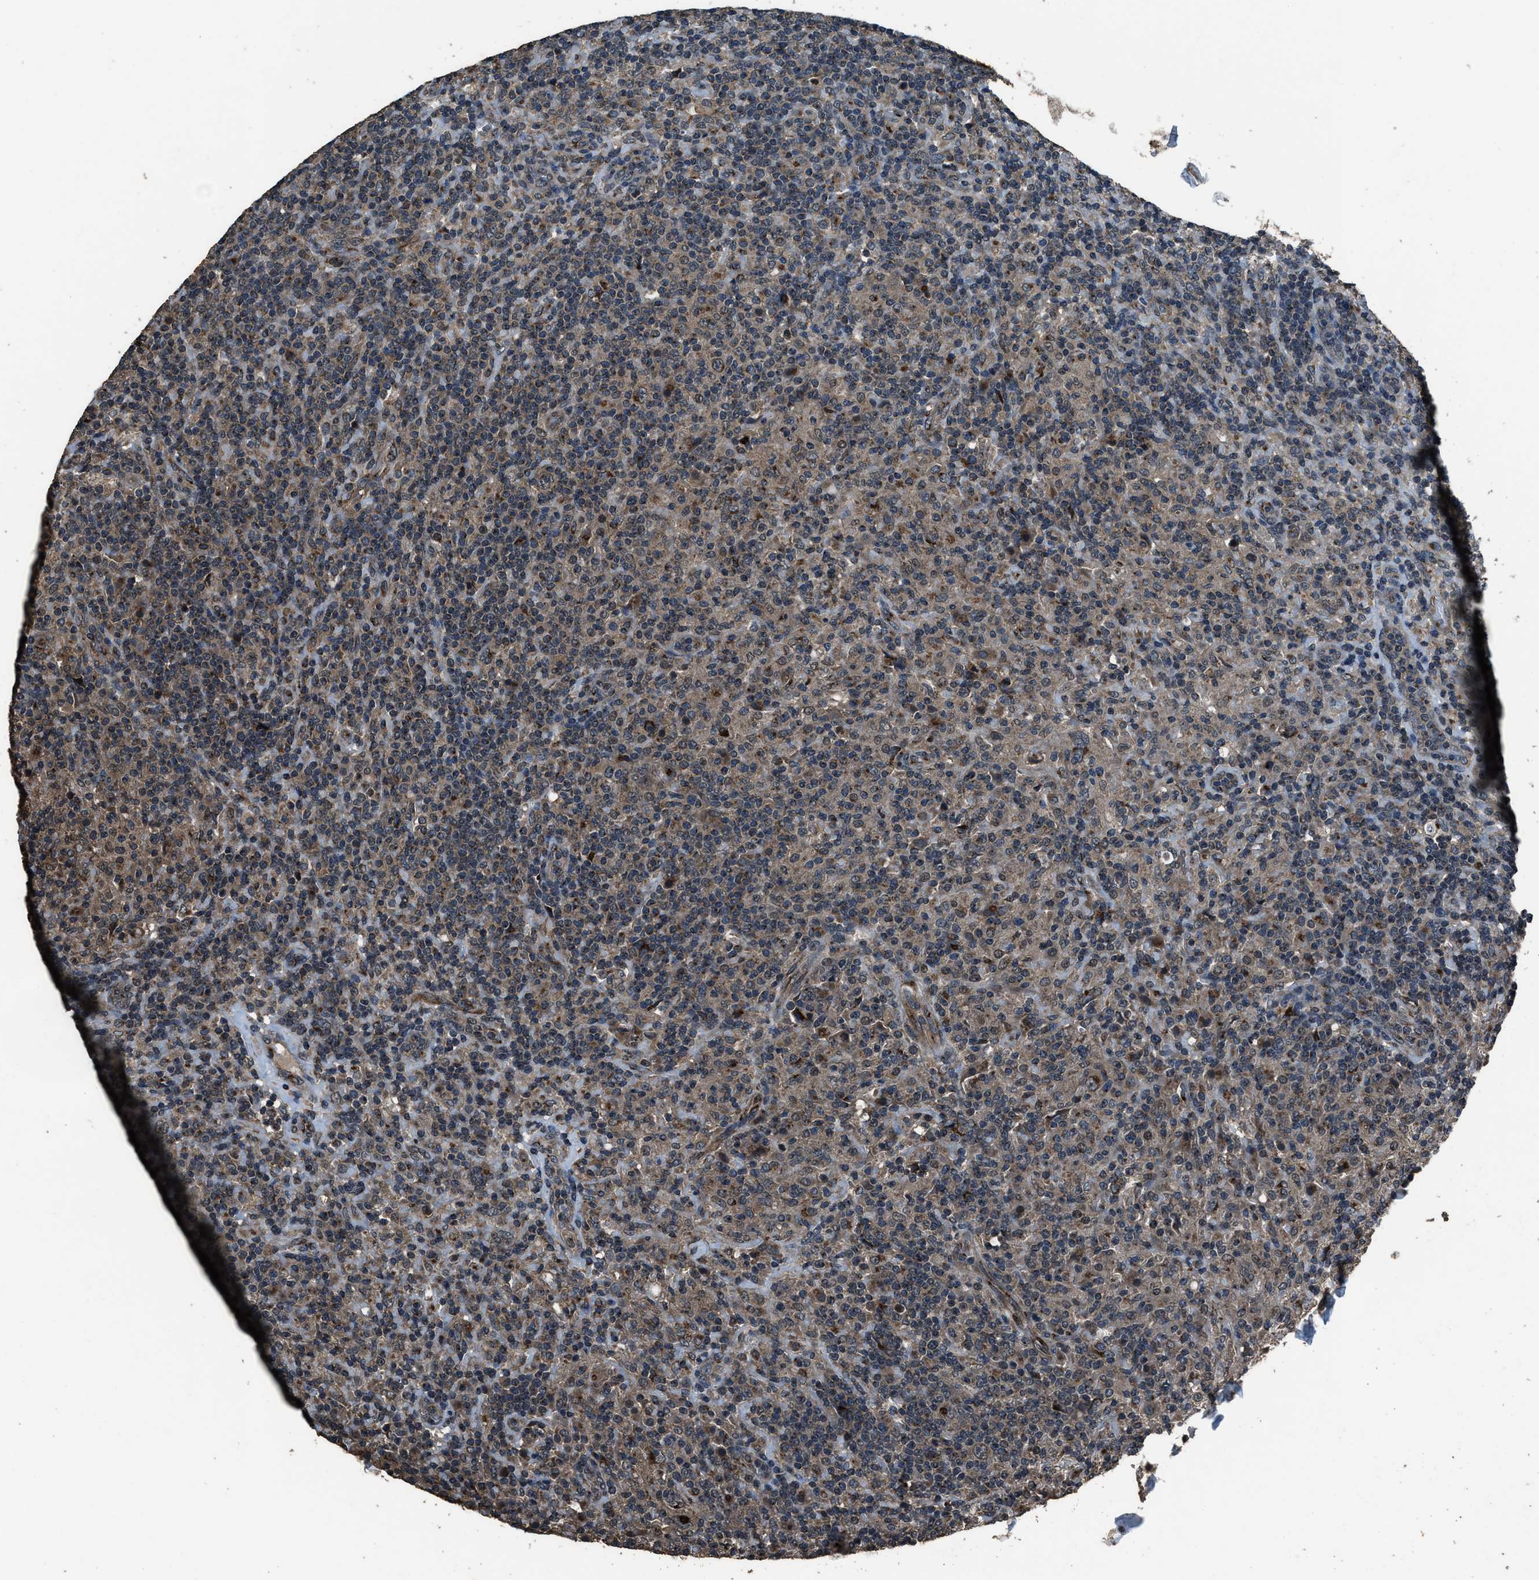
{"staining": {"intensity": "weak", "quantity": ">75%", "location": "cytoplasmic/membranous"}, "tissue": "lymphoma", "cell_type": "Tumor cells", "image_type": "cancer", "snomed": [{"axis": "morphology", "description": "Hodgkin's disease, NOS"}, {"axis": "topography", "description": "Lymph node"}], "caption": "Immunohistochemistry (DAB (3,3'-diaminobenzidine)) staining of human lymphoma shows weak cytoplasmic/membranous protein positivity in about >75% of tumor cells. The staining was performed using DAB (3,3'-diaminobenzidine), with brown indicating positive protein expression. Nuclei are stained blue with hematoxylin.", "gene": "SLC38A10", "patient": {"sex": "male", "age": 70}}